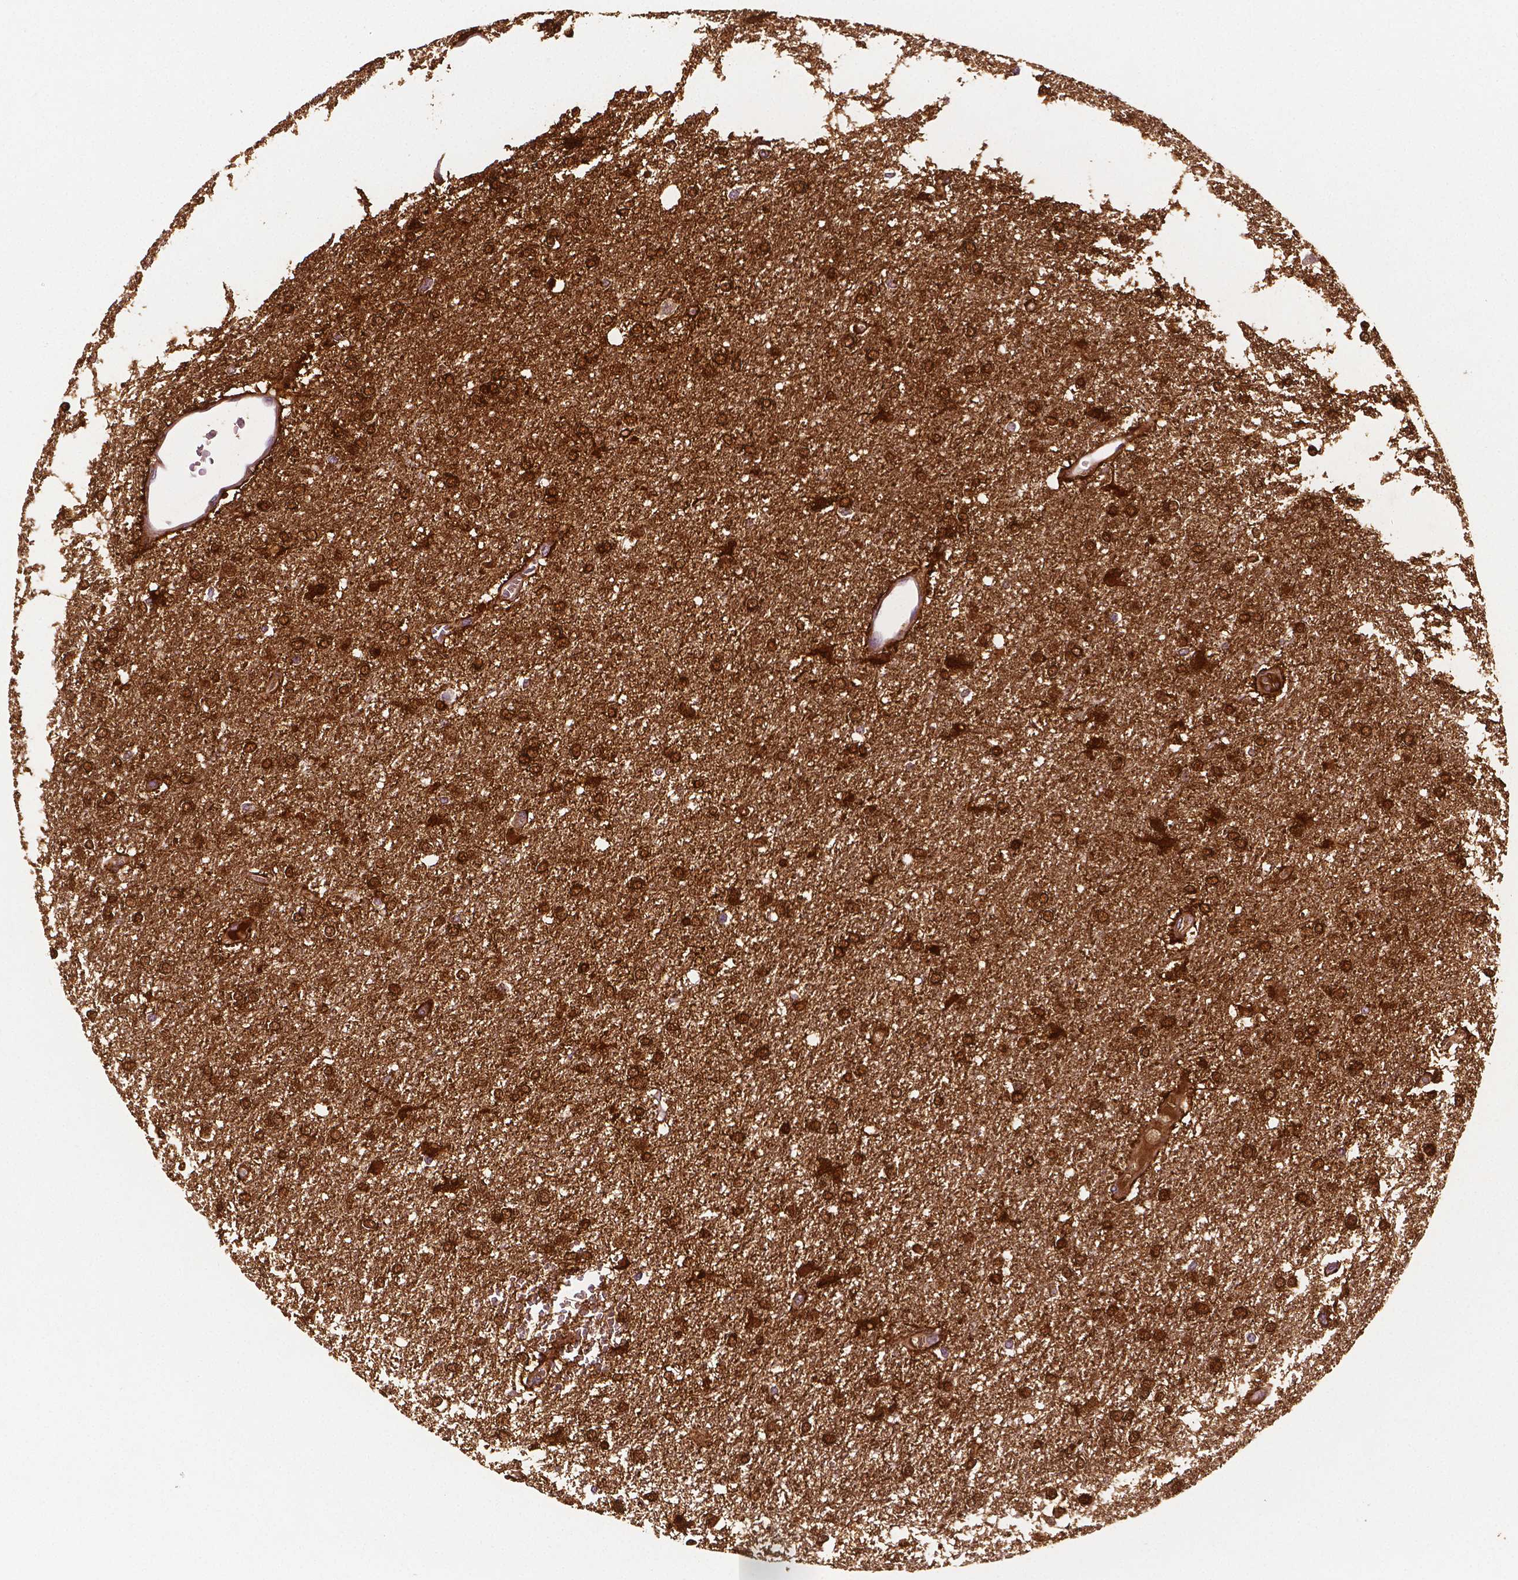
{"staining": {"intensity": "strong", "quantity": ">75%", "location": "cytoplasmic/membranous"}, "tissue": "glioma", "cell_type": "Tumor cells", "image_type": "cancer", "snomed": [{"axis": "morphology", "description": "Glioma, malignant, High grade"}, {"axis": "topography", "description": "Brain"}], "caption": "Protein staining of glioma tissue shows strong cytoplasmic/membranous expression in approximately >75% of tumor cells.", "gene": "PHGDH", "patient": {"sex": "female", "age": 61}}